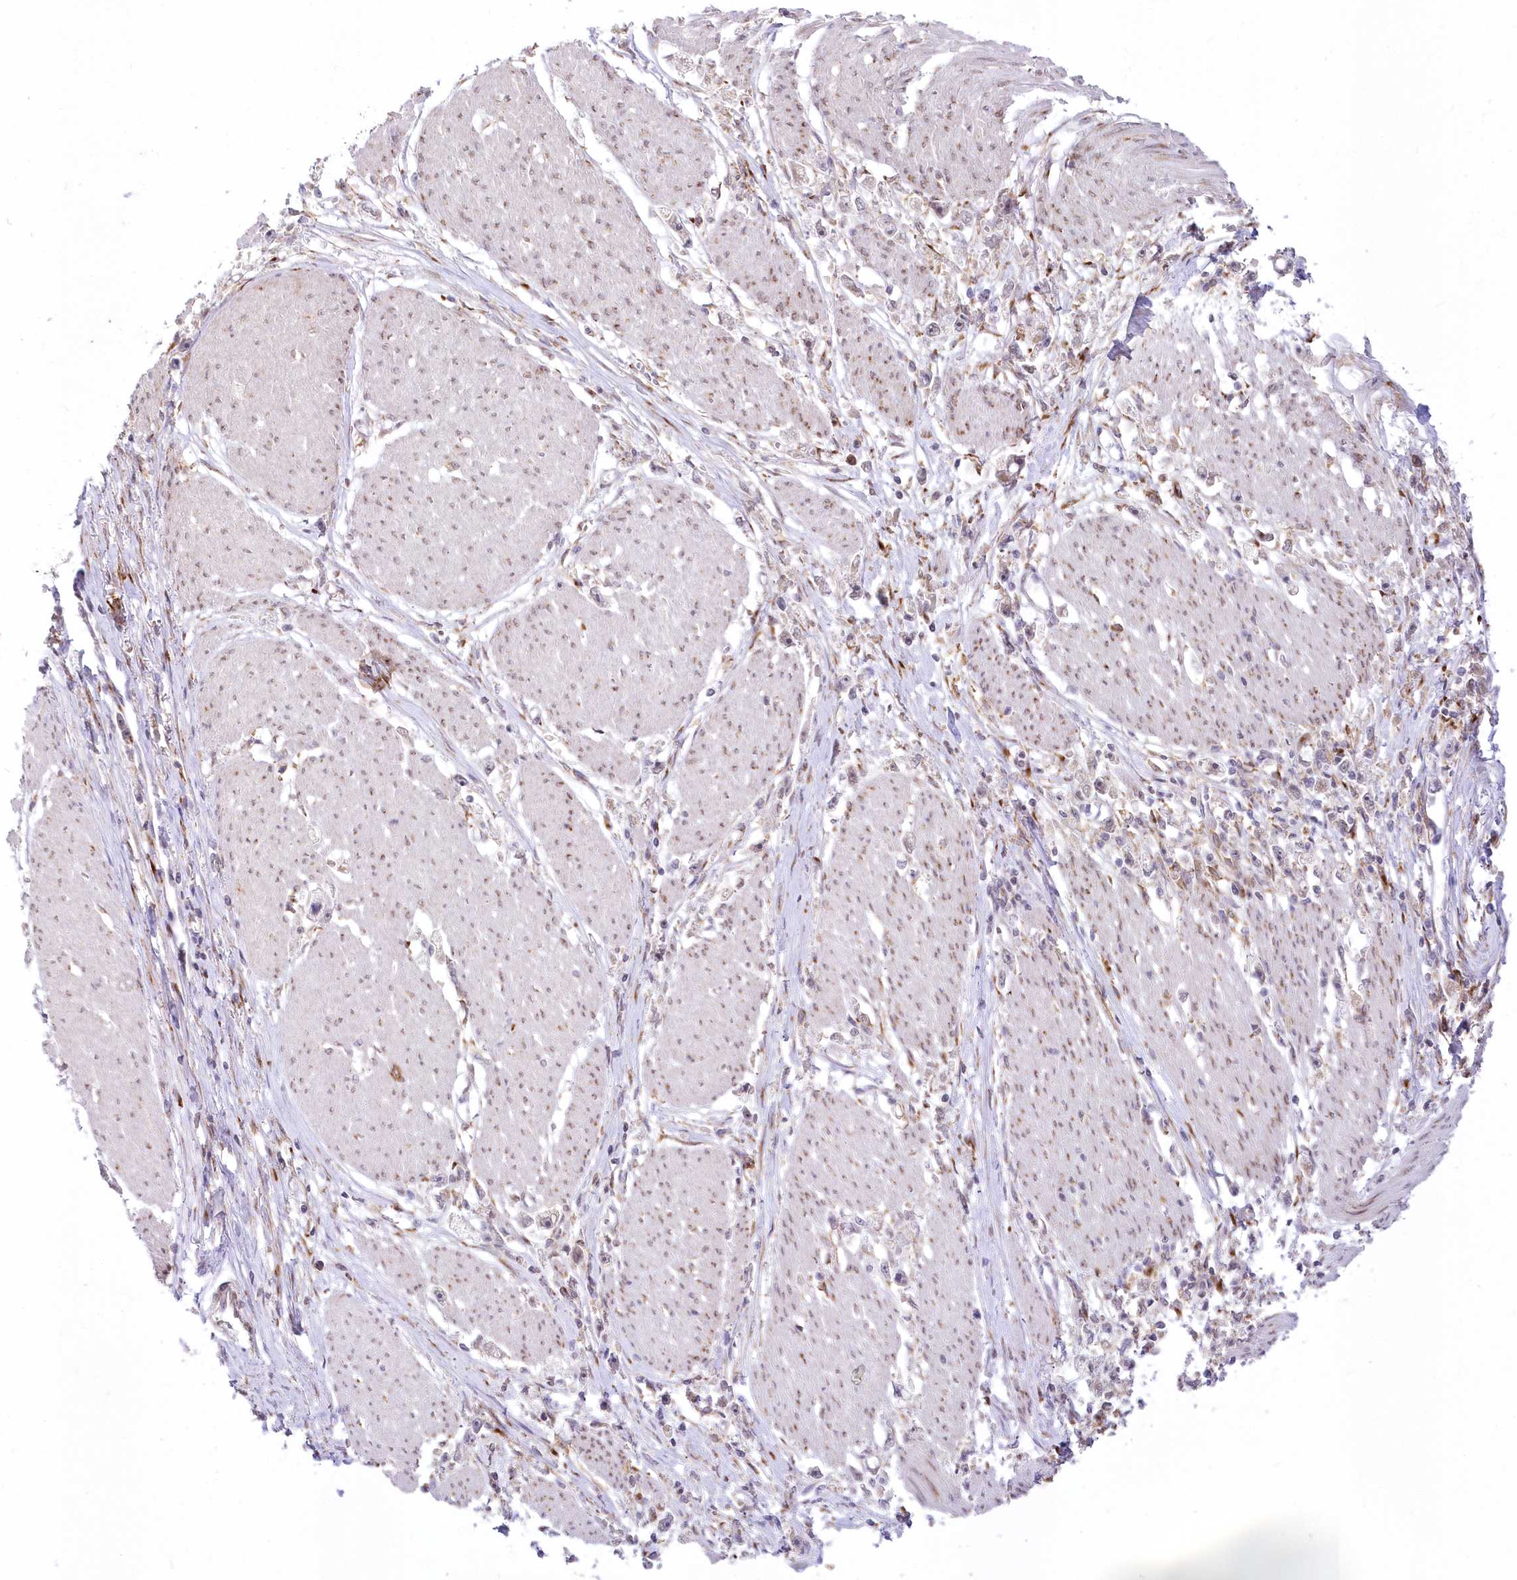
{"staining": {"intensity": "negative", "quantity": "none", "location": "none"}, "tissue": "stomach cancer", "cell_type": "Tumor cells", "image_type": "cancer", "snomed": [{"axis": "morphology", "description": "Adenocarcinoma, NOS"}, {"axis": "topography", "description": "Stomach"}], "caption": "Adenocarcinoma (stomach) was stained to show a protein in brown. There is no significant positivity in tumor cells. (DAB (3,3'-diaminobenzidine) immunohistochemistry (IHC) visualized using brightfield microscopy, high magnification).", "gene": "LDB1", "patient": {"sex": "female", "age": 59}}